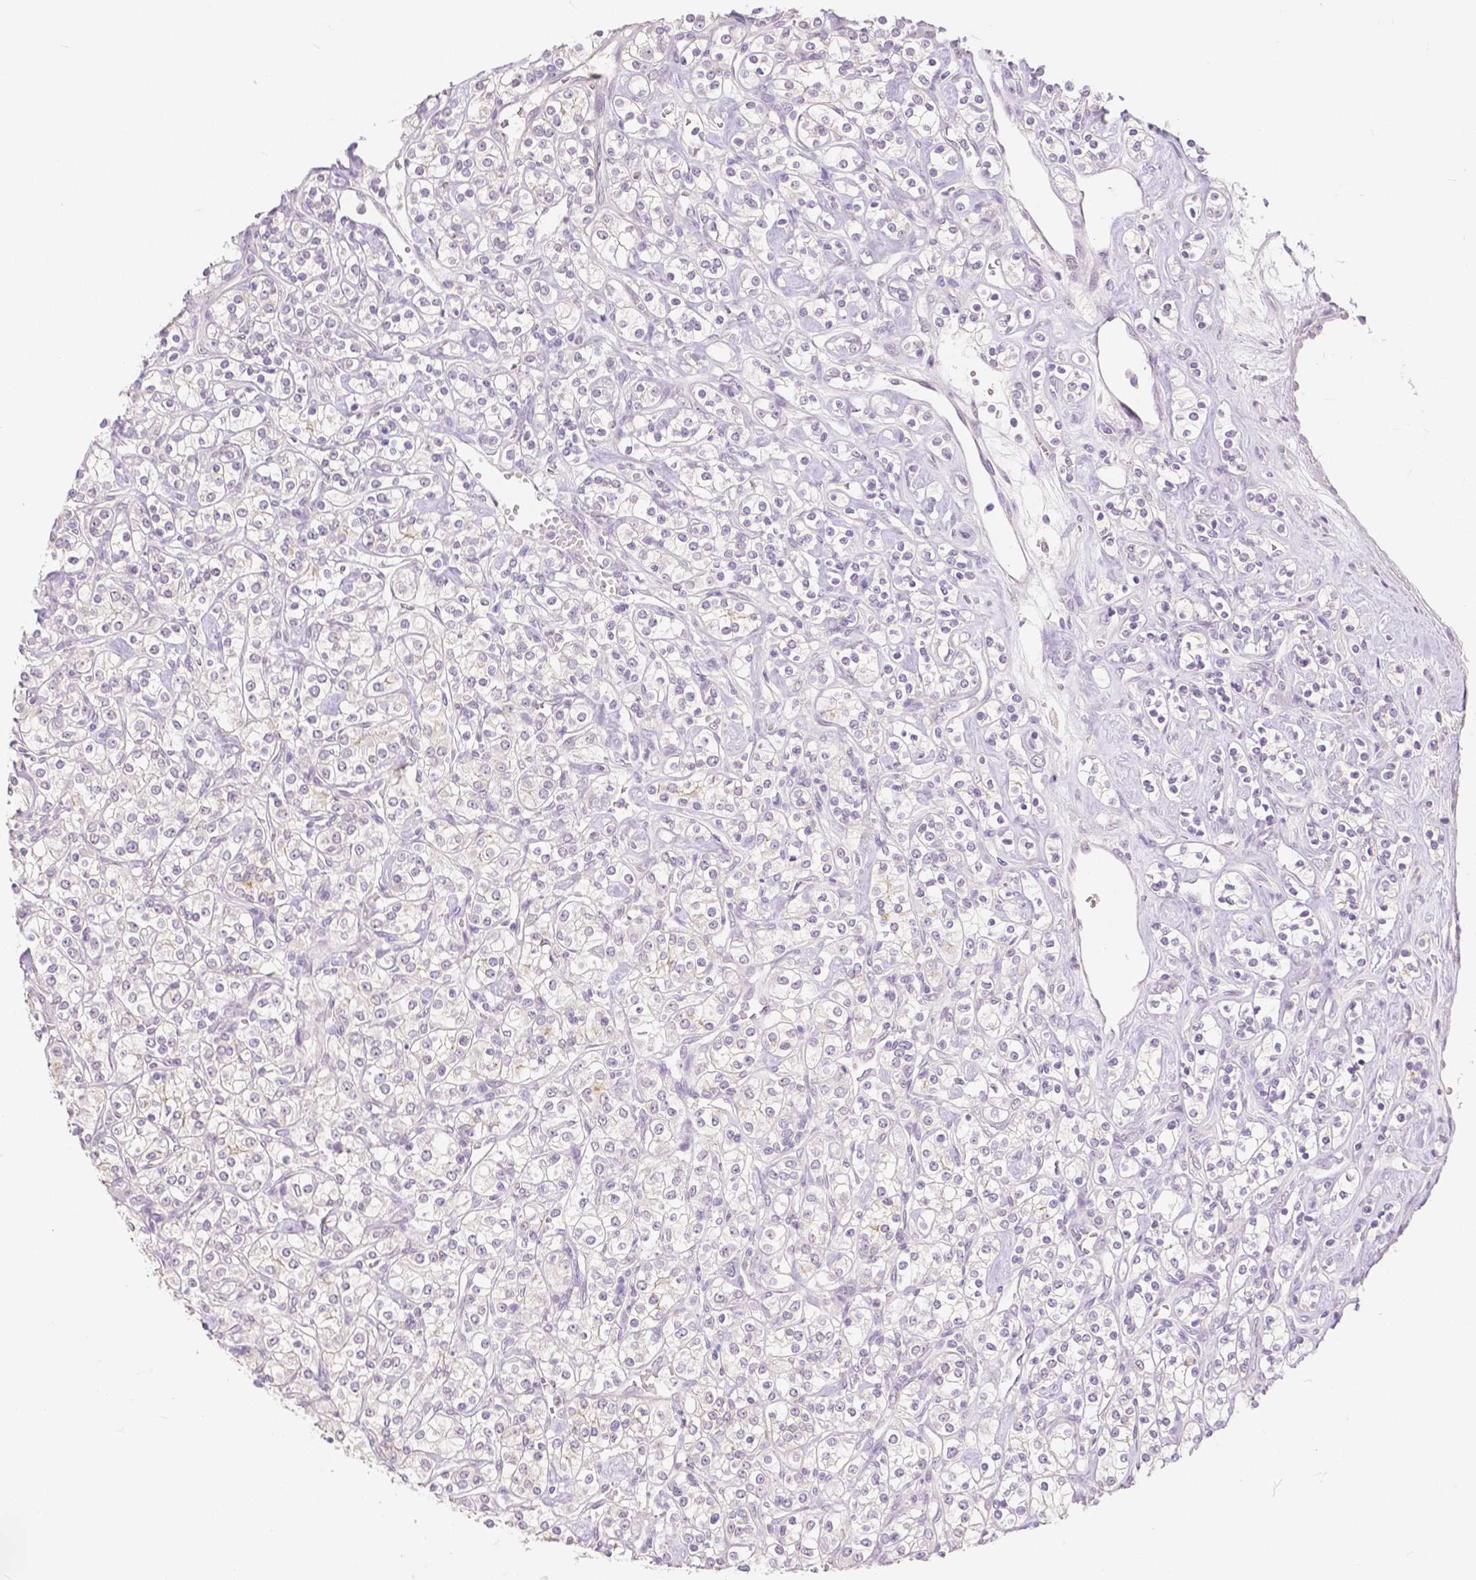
{"staining": {"intensity": "negative", "quantity": "none", "location": "none"}, "tissue": "renal cancer", "cell_type": "Tumor cells", "image_type": "cancer", "snomed": [{"axis": "morphology", "description": "Adenocarcinoma, NOS"}, {"axis": "topography", "description": "Kidney"}], "caption": "Human renal cancer stained for a protein using immunohistochemistry reveals no positivity in tumor cells.", "gene": "OCLN", "patient": {"sex": "male", "age": 77}}